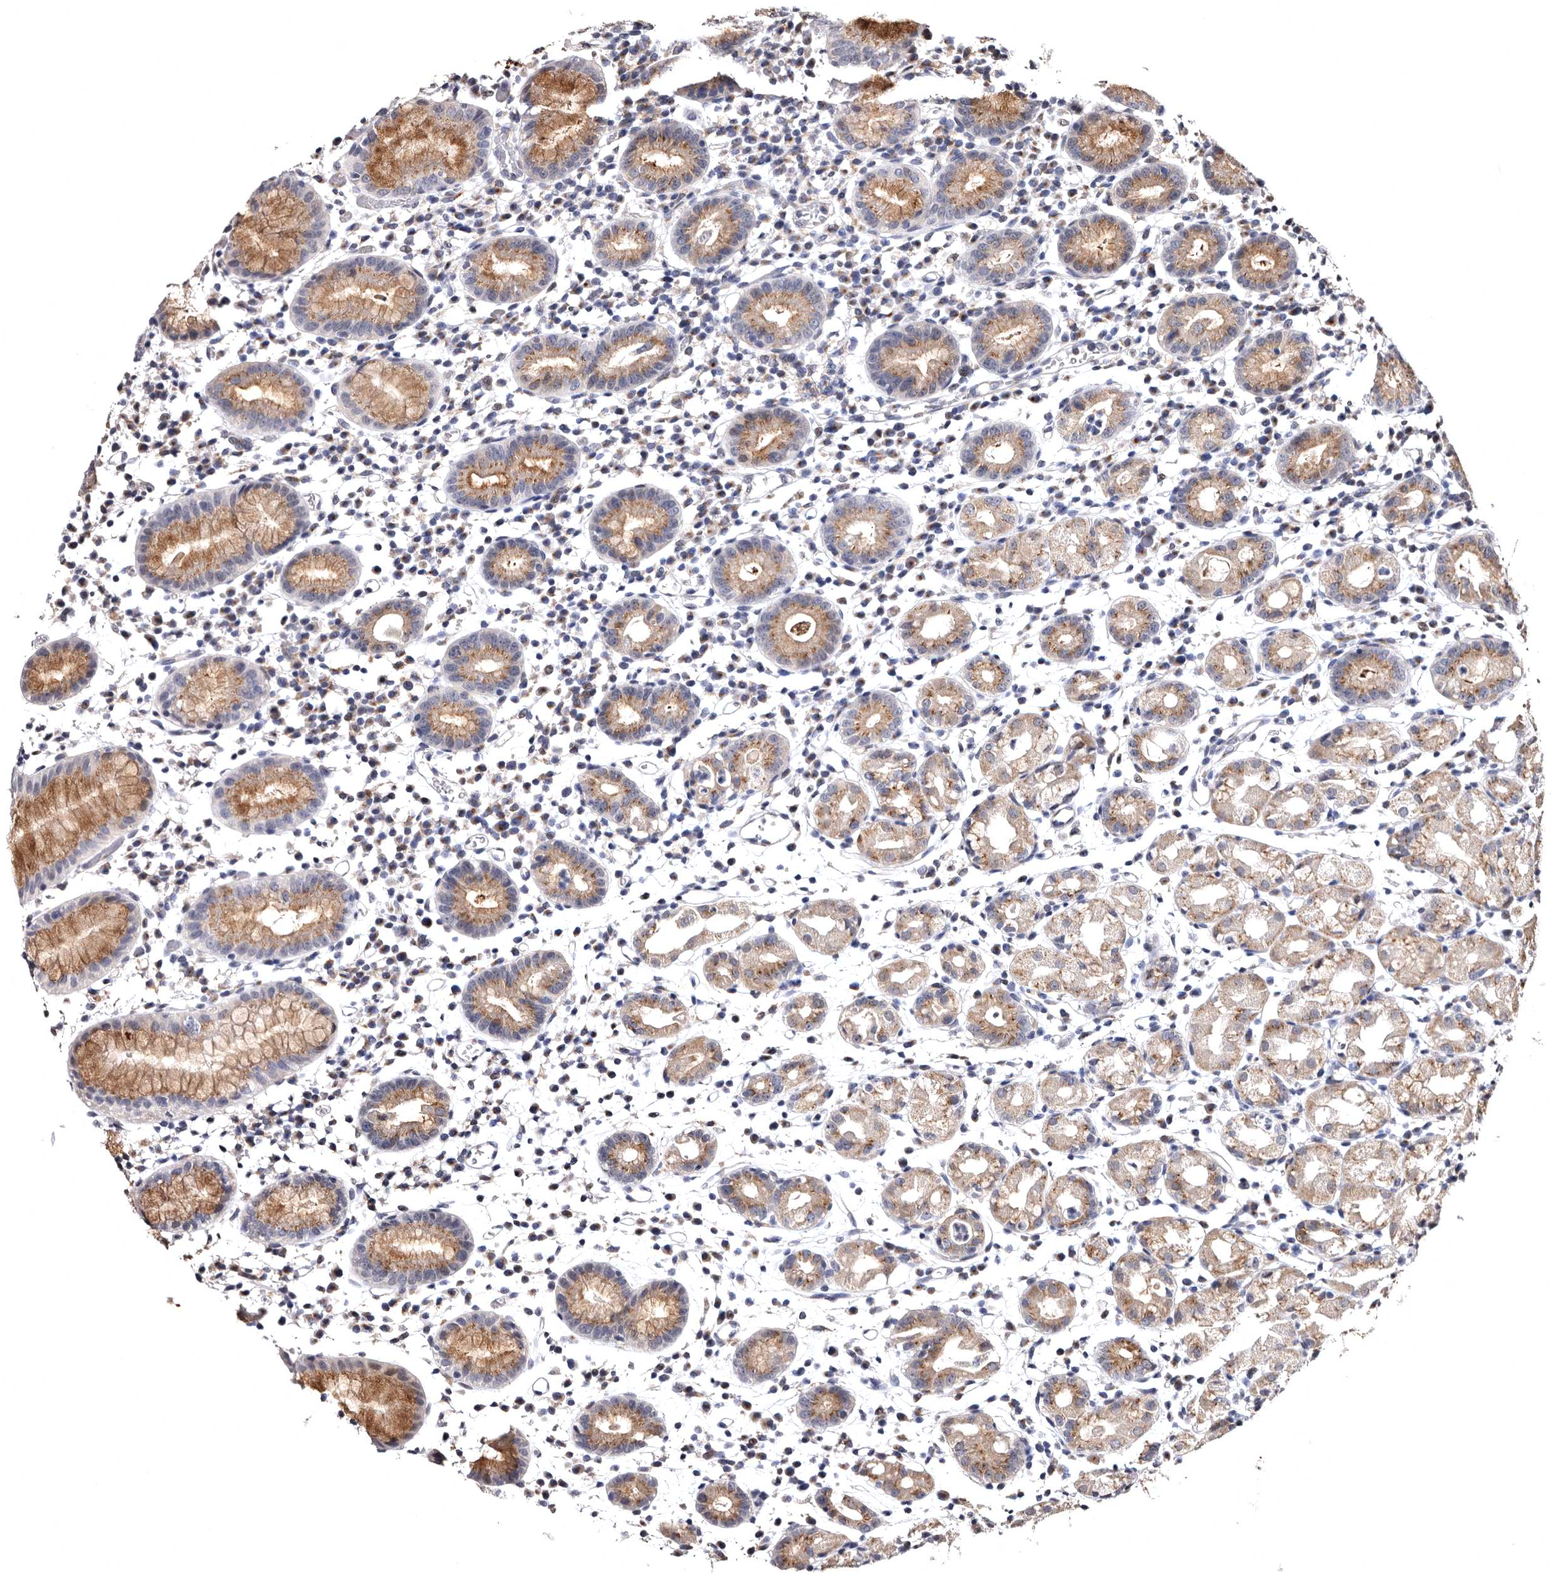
{"staining": {"intensity": "moderate", "quantity": "25%-75%", "location": "cytoplasmic/membranous"}, "tissue": "stomach", "cell_type": "Glandular cells", "image_type": "normal", "snomed": [{"axis": "morphology", "description": "Normal tissue, NOS"}, {"axis": "topography", "description": "Stomach"}, {"axis": "topography", "description": "Stomach, lower"}], "caption": "About 25%-75% of glandular cells in normal human stomach reveal moderate cytoplasmic/membranous protein positivity as visualized by brown immunohistochemical staining.", "gene": "FAM91A1", "patient": {"sex": "female", "age": 75}}